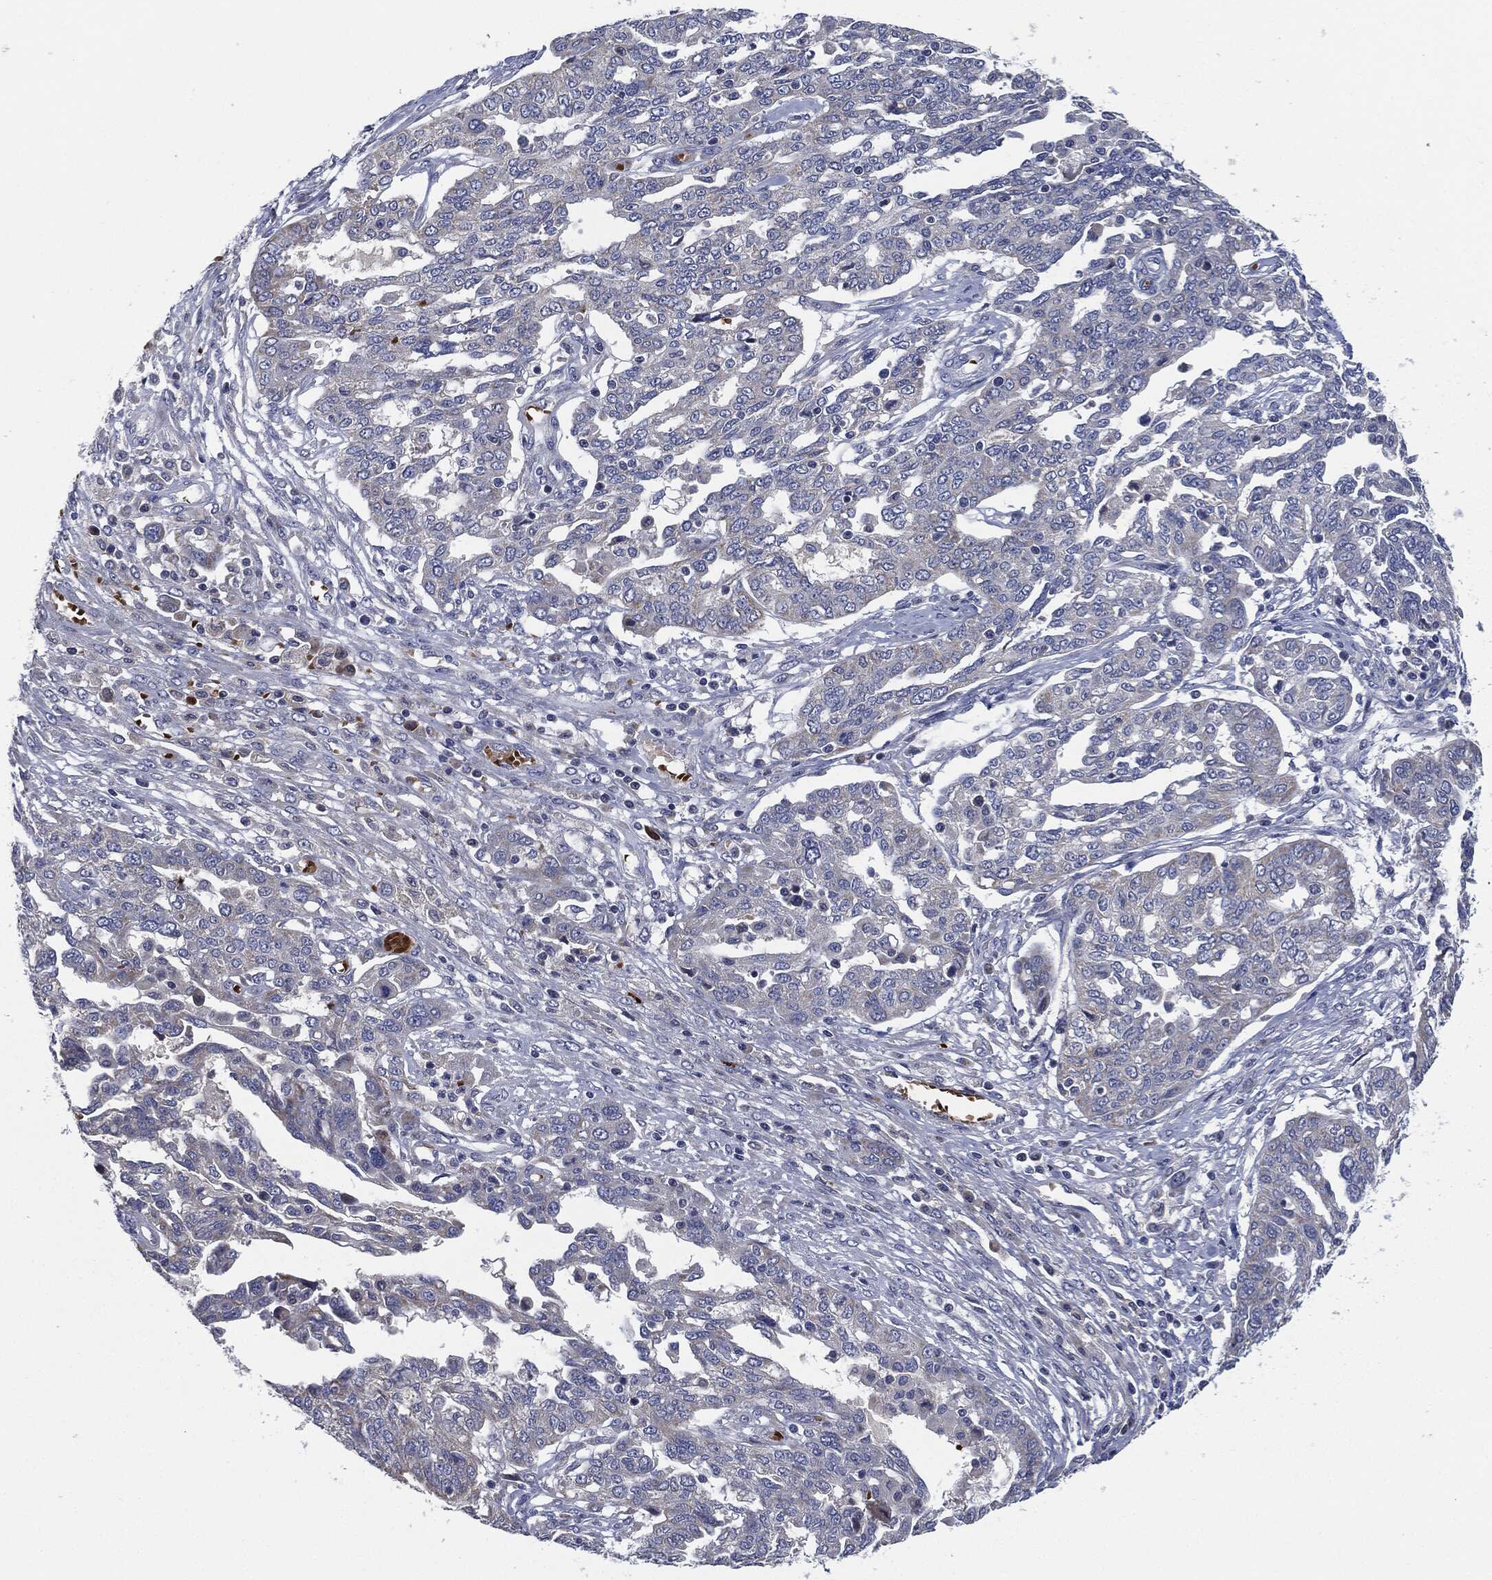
{"staining": {"intensity": "negative", "quantity": "none", "location": "none"}, "tissue": "ovarian cancer", "cell_type": "Tumor cells", "image_type": "cancer", "snomed": [{"axis": "morphology", "description": "Cystadenocarcinoma, serous, NOS"}, {"axis": "topography", "description": "Ovary"}], "caption": "An immunohistochemistry image of ovarian serous cystadenocarcinoma is shown. There is no staining in tumor cells of ovarian serous cystadenocarcinoma.", "gene": "SIGLEC9", "patient": {"sex": "female", "age": 67}}